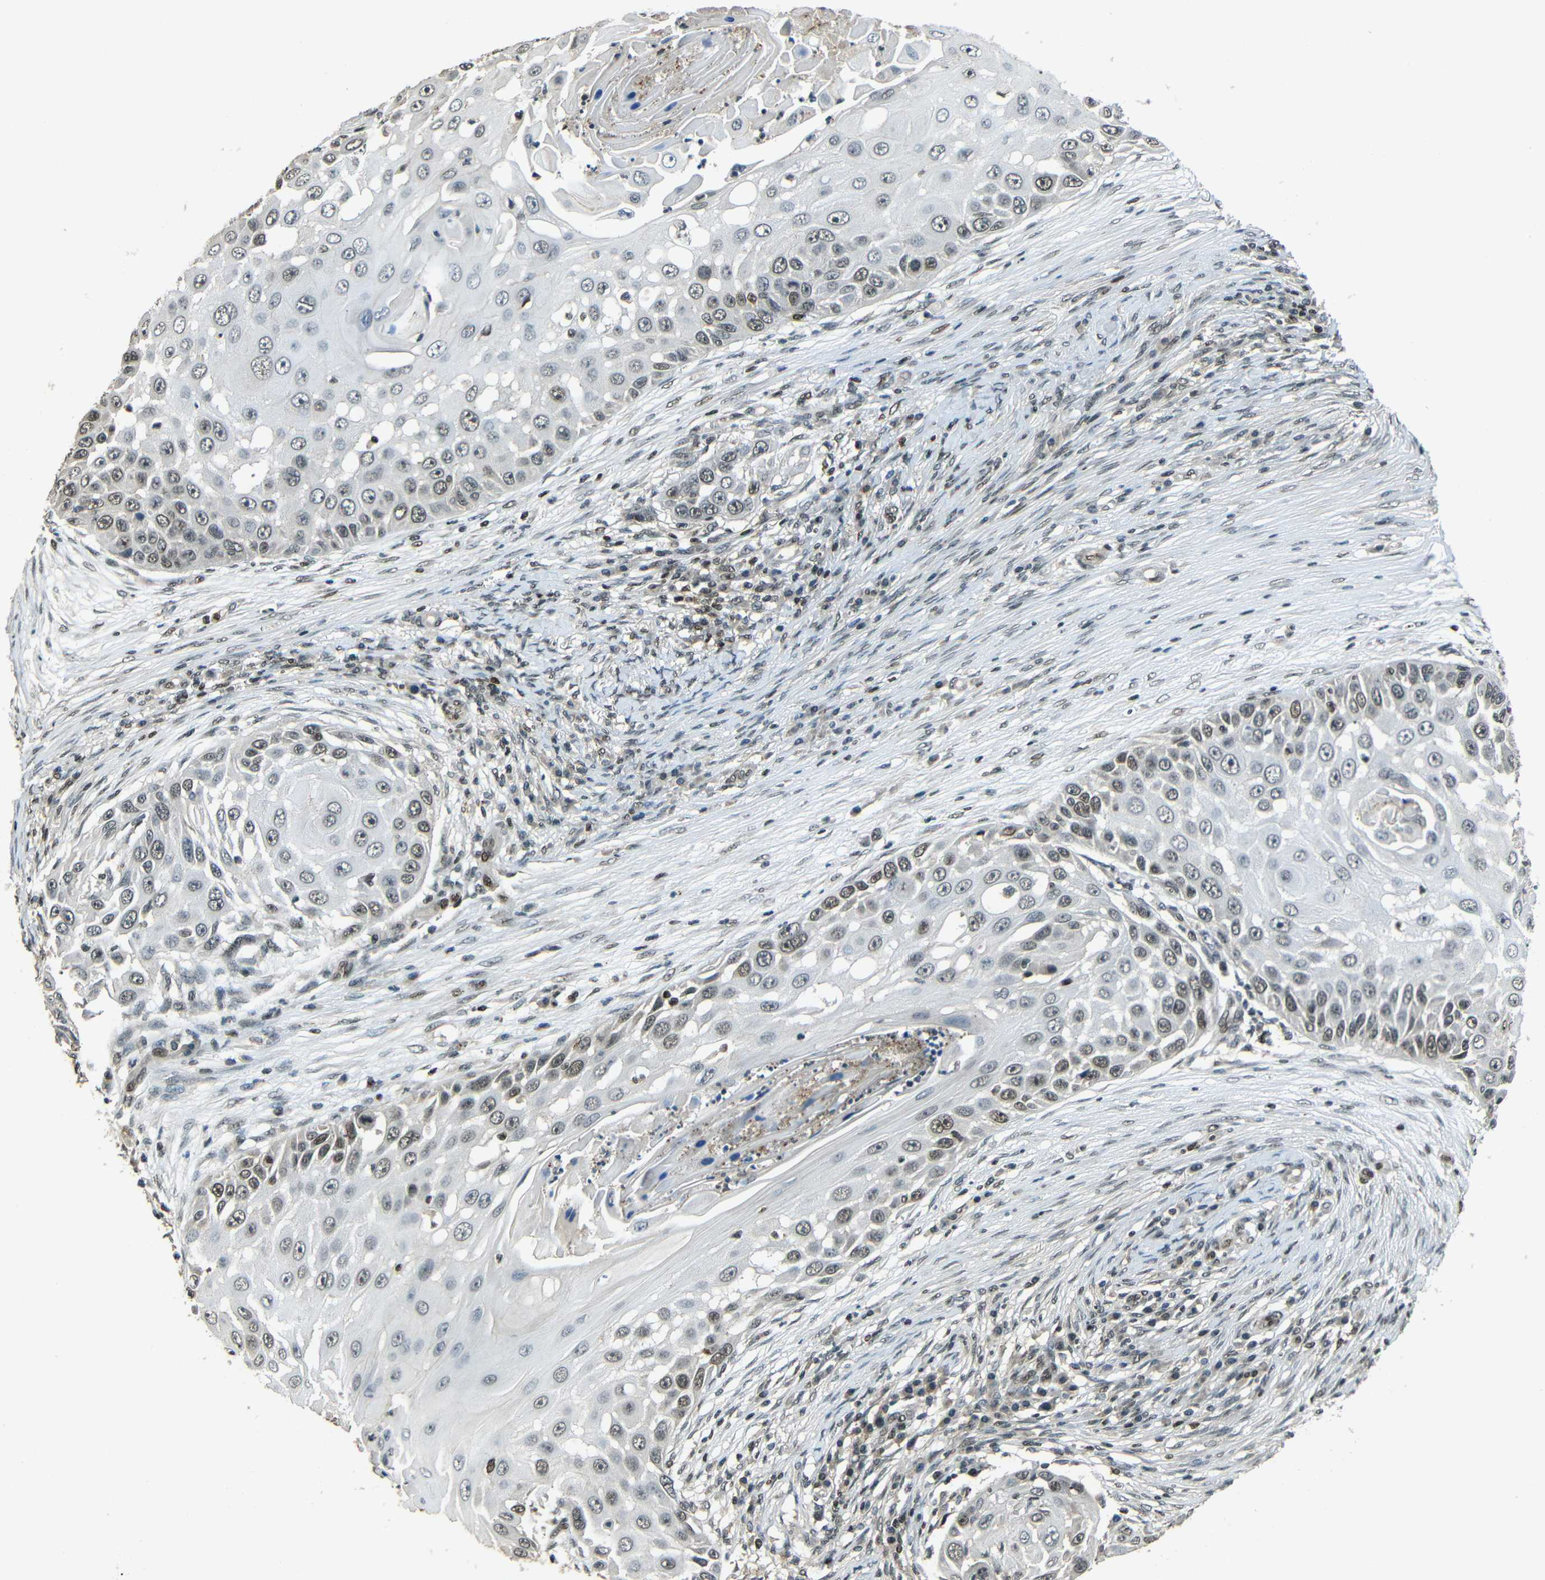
{"staining": {"intensity": "weak", "quantity": "25%-75%", "location": "nuclear"}, "tissue": "skin cancer", "cell_type": "Tumor cells", "image_type": "cancer", "snomed": [{"axis": "morphology", "description": "Squamous cell carcinoma, NOS"}, {"axis": "topography", "description": "Skin"}], "caption": "This image demonstrates skin squamous cell carcinoma stained with immunohistochemistry to label a protein in brown. The nuclear of tumor cells show weak positivity for the protein. Nuclei are counter-stained blue.", "gene": "PSIP1", "patient": {"sex": "female", "age": 44}}